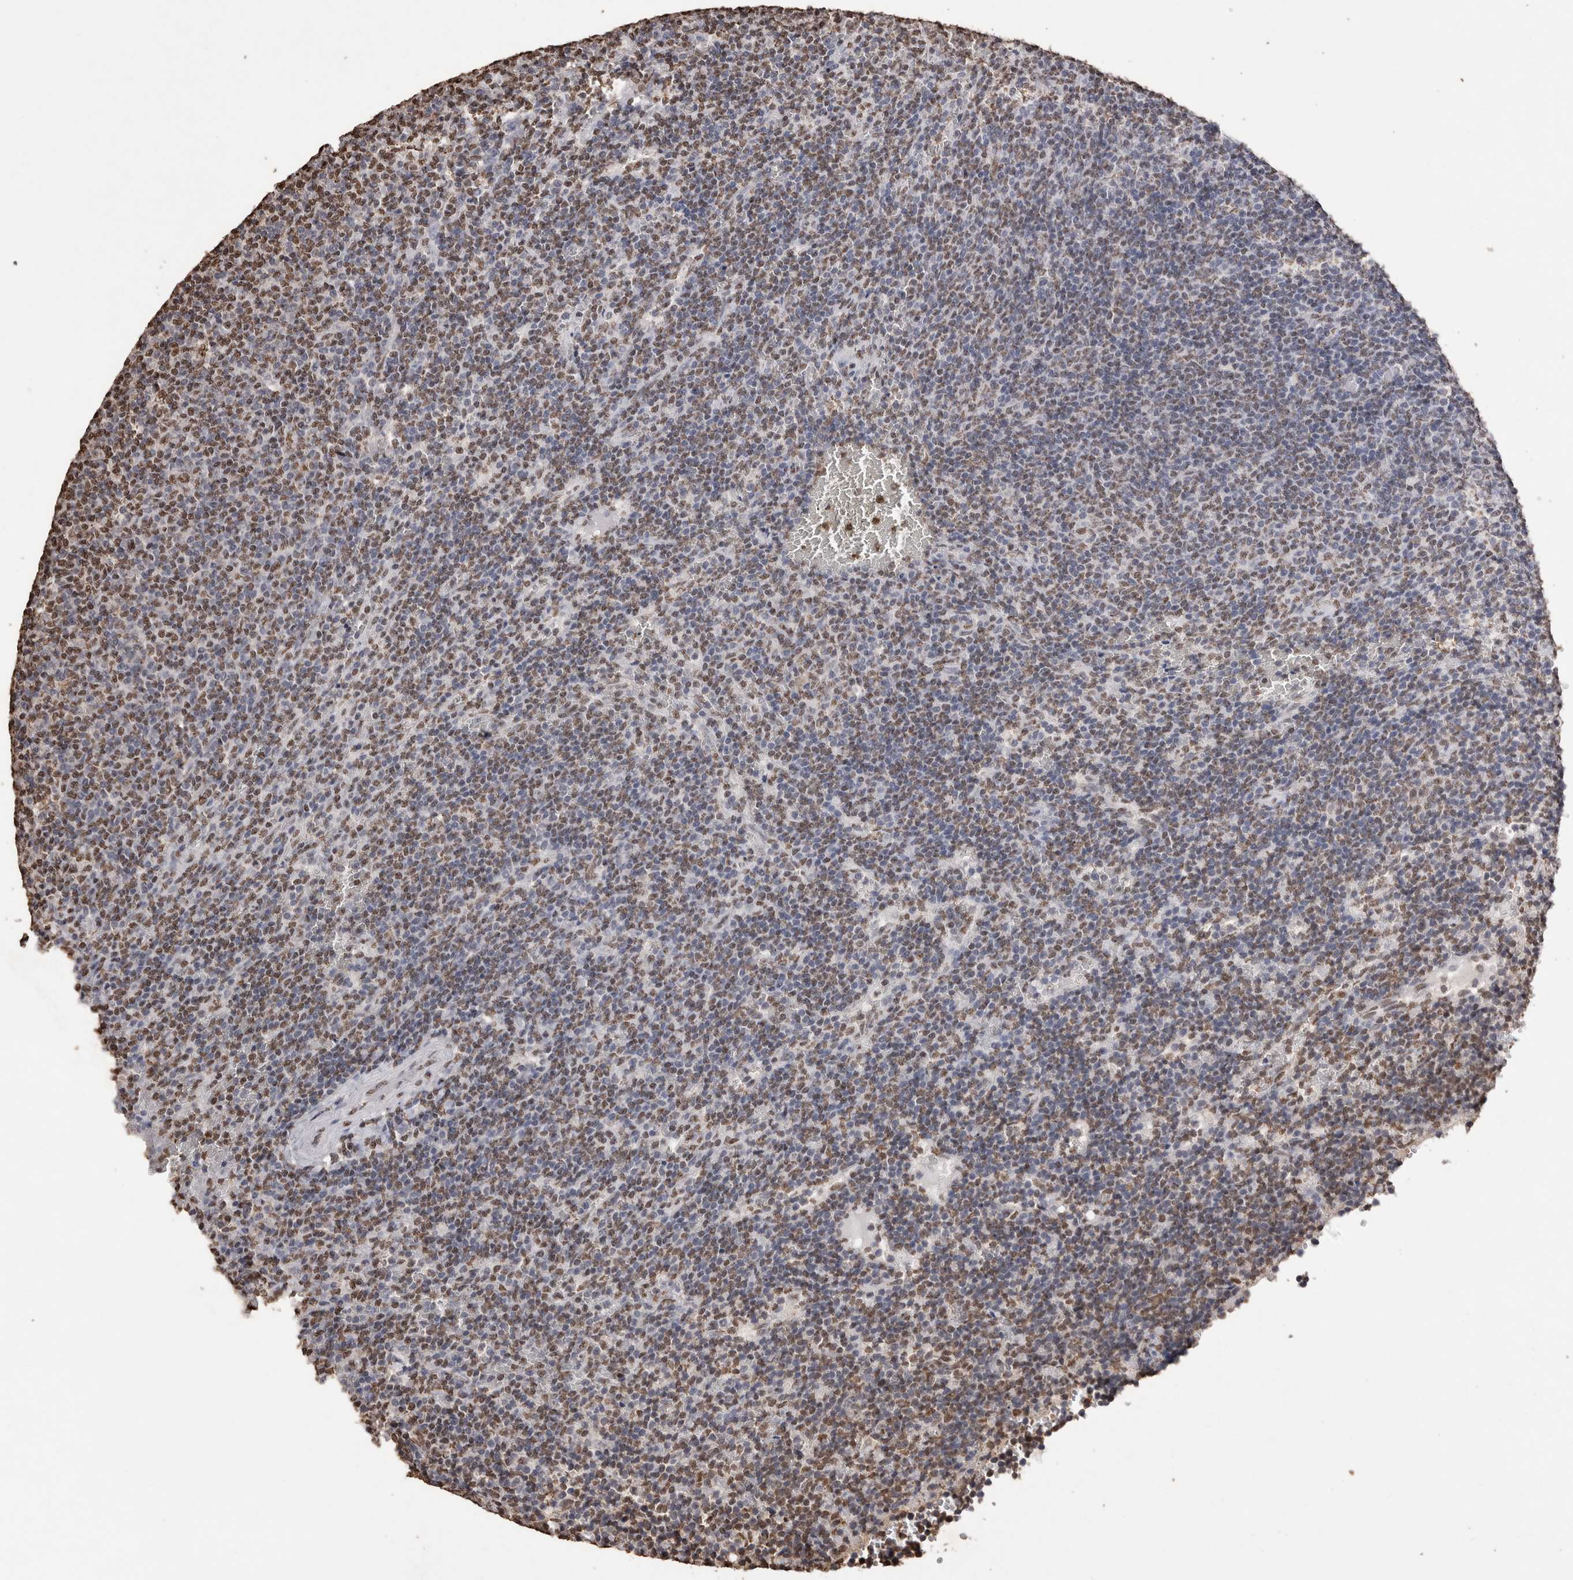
{"staining": {"intensity": "moderate", "quantity": "25%-75%", "location": "nuclear"}, "tissue": "lymphoma", "cell_type": "Tumor cells", "image_type": "cancer", "snomed": [{"axis": "morphology", "description": "Malignant lymphoma, non-Hodgkin's type, Low grade"}, {"axis": "topography", "description": "Spleen"}], "caption": "Protein analysis of malignant lymphoma, non-Hodgkin's type (low-grade) tissue shows moderate nuclear staining in about 25%-75% of tumor cells.", "gene": "NTHL1", "patient": {"sex": "female", "age": 50}}